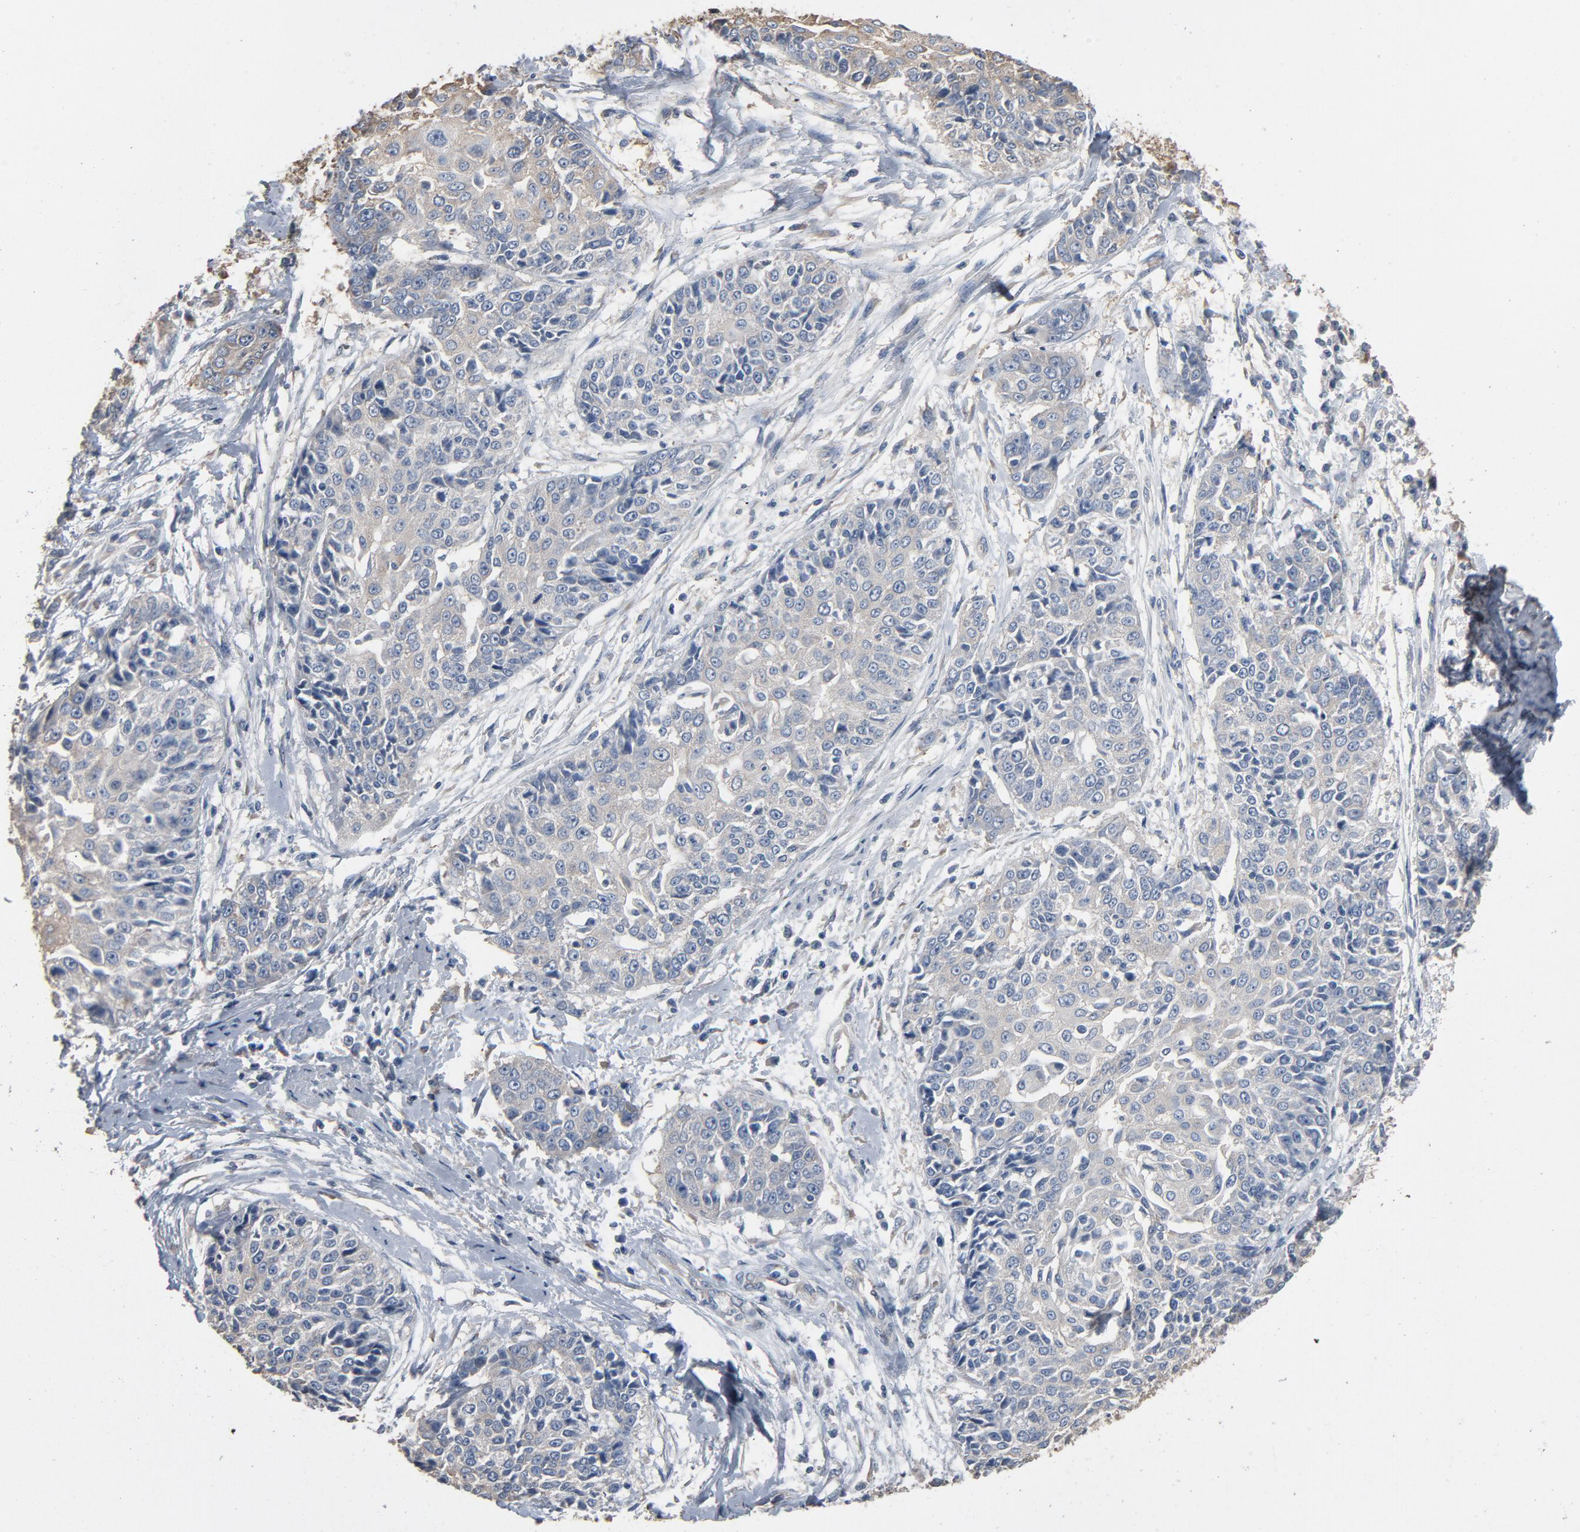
{"staining": {"intensity": "weak", "quantity": "<25%", "location": "cytoplasmic/membranous"}, "tissue": "cervical cancer", "cell_type": "Tumor cells", "image_type": "cancer", "snomed": [{"axis": "morphology", "description": "Squamous cell carcinoma, NOS"}, {"axis": "topography", "description": "Cervix"}], "caption": "Tumor cells are negative for brown protein staining in squamous cell carcinoma (cervical).", "gene": "SOX6", "patient": {"sex": "female", "age": 64}}